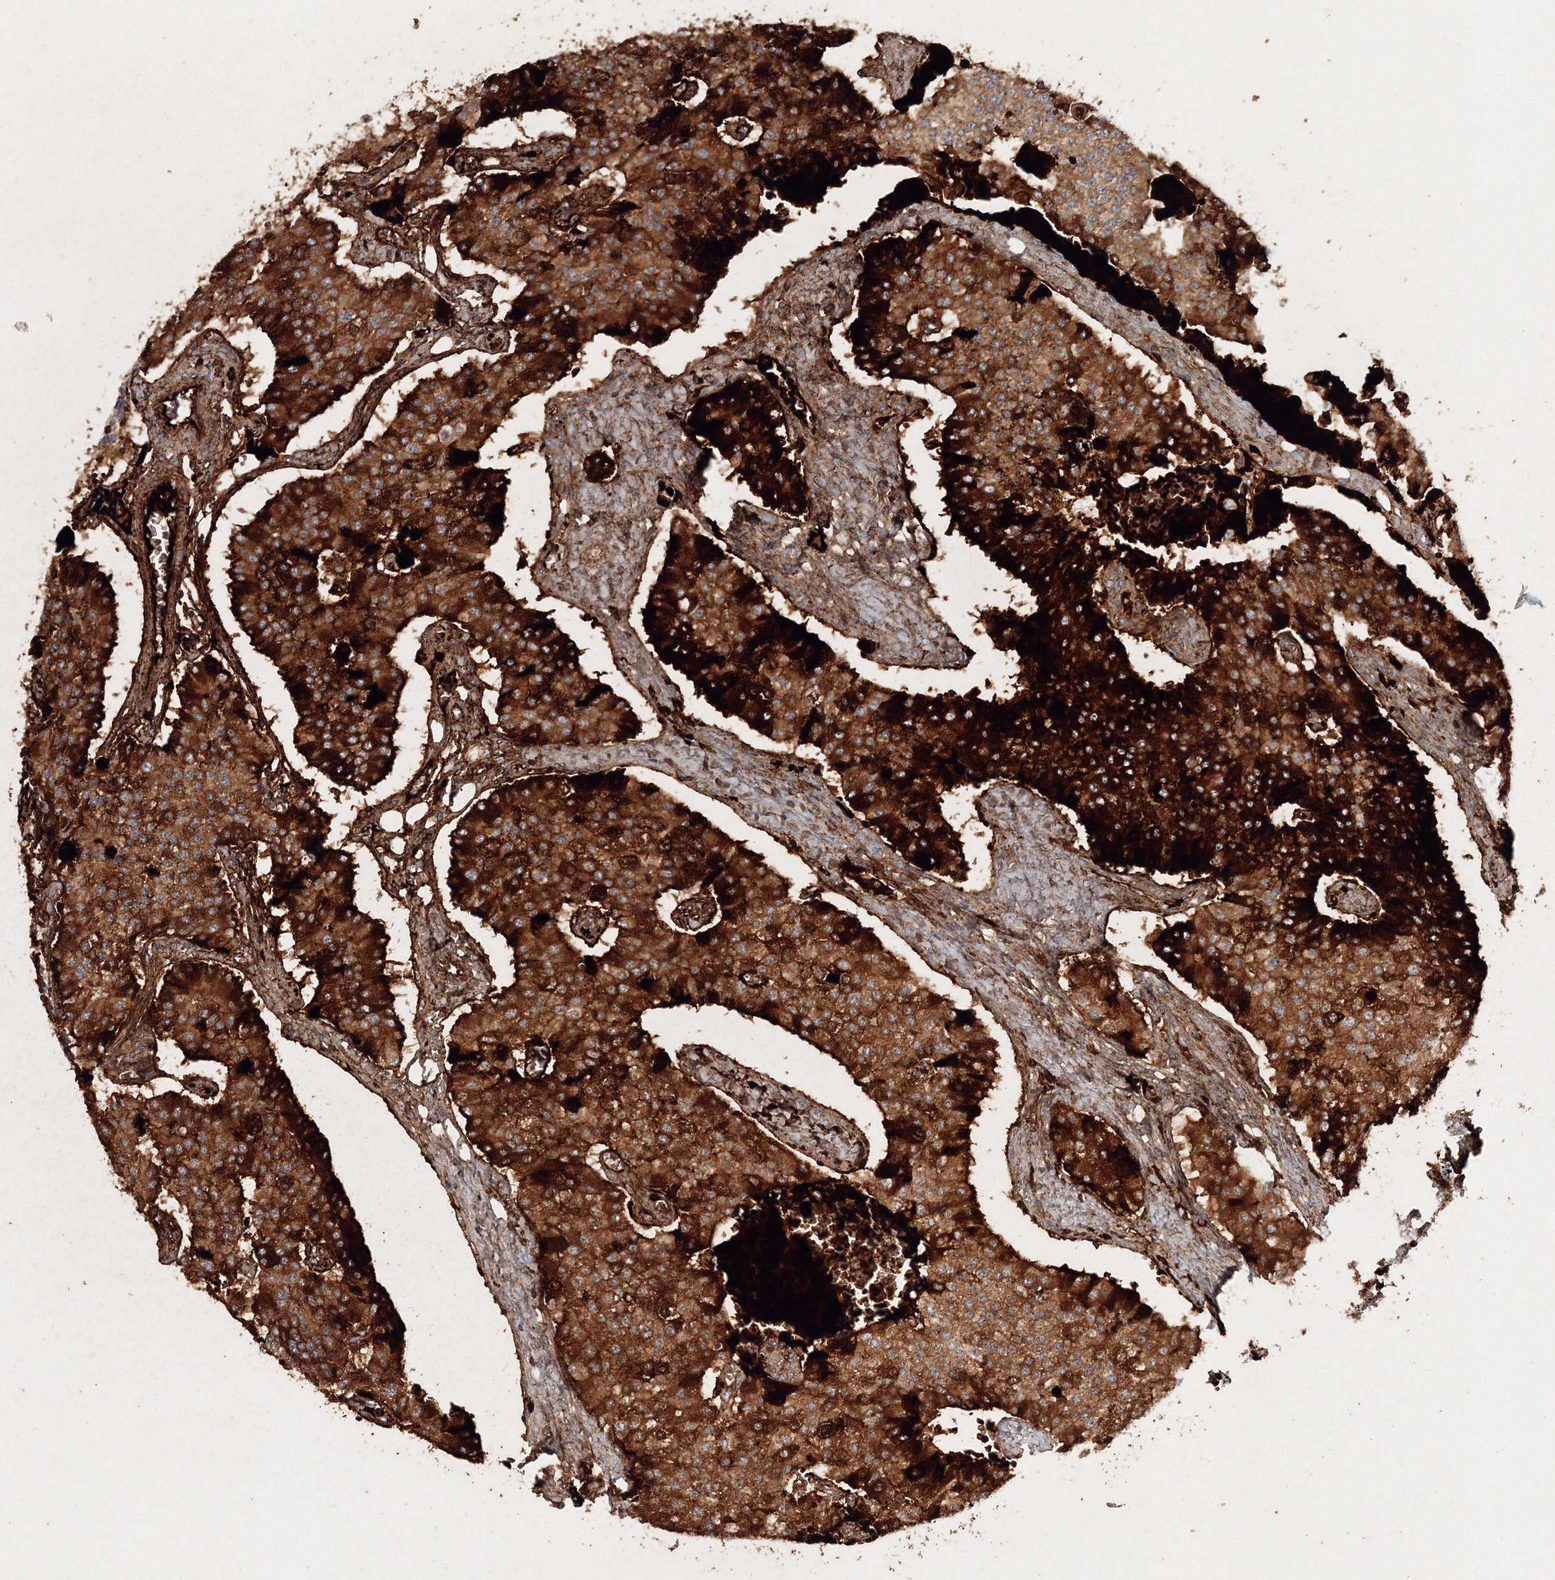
{"staining": {"intensity": "strong", "quantity": ">75%", "location": "cytoplasmic/membranous"}, "tissue": "carcinoid", "cell_type": "Tumor cells", "image_type": "cancer", "snomed": [{"axis": "morphology", "description": "Carcinoid, malignant, NOS"}, {"axis": "topography", "description": "Colon"}], "caption": "Malignant carcinoid tissue reveals strong cytoplasmic/membranous expression in approximately >75% of tumor cells", "gene": "NALF2", "patient": {"sex": "female", "age": 52}}